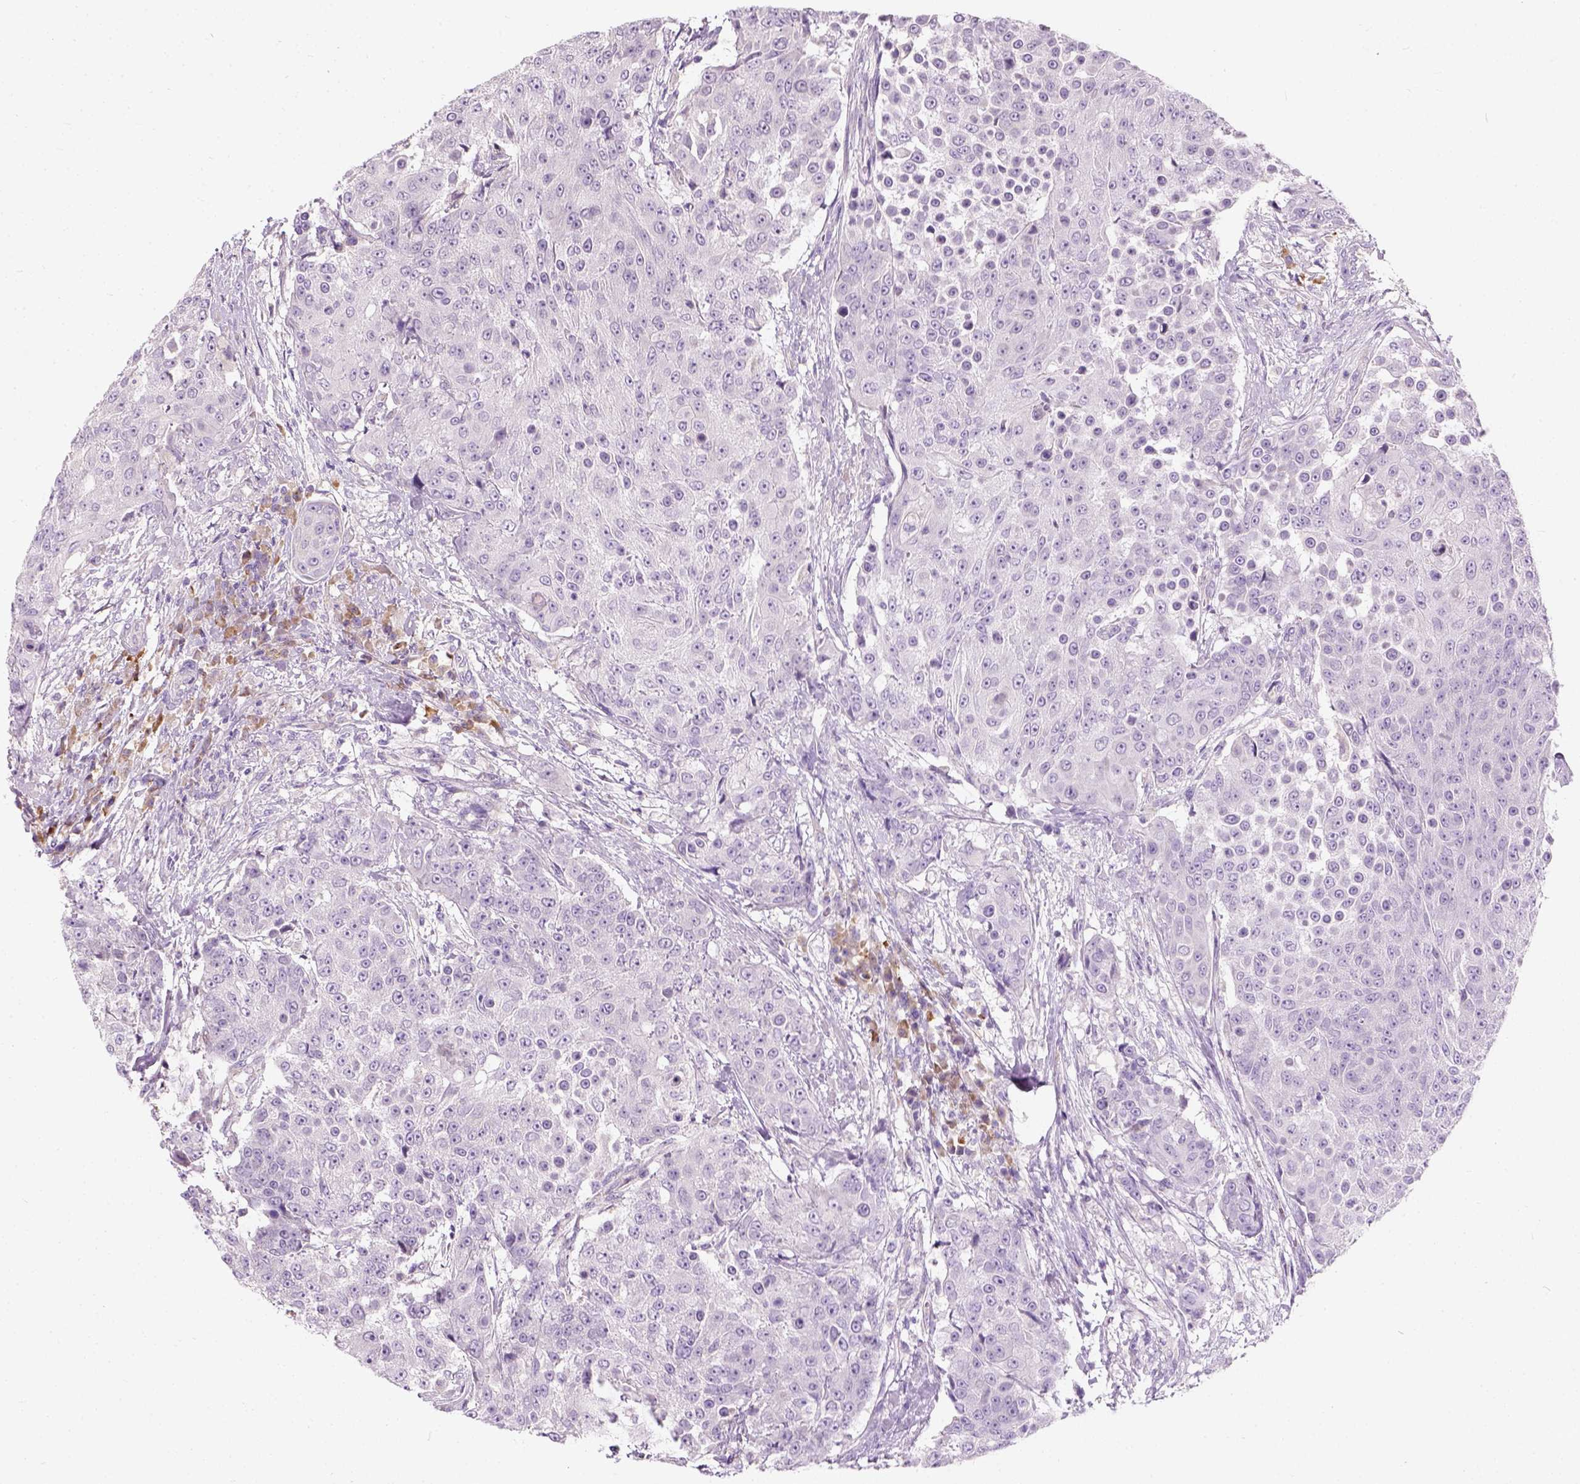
{"staining": {"intensity": "negative", "quantity": "none", "location": "none"}, "tissue": "urothelial cancer", "cell_type": "Tumor cells", "image_type": "cancer", "snomed": [{"axis": "morphology", "description": "Urothelial carcinoma, High grade"}, {"axis": "topography", "description": "Urinary bladder"}], "caption": "There is no significant expression in tumor cells of urothelial cancer. The staining is performed using DAB (3,3'-diaminobenzidine) brown chromogen with nuclei counter-stained in using hematoxylin.", "gene": "TRIM72", "patient": {"sex": "female", "age": 63}}